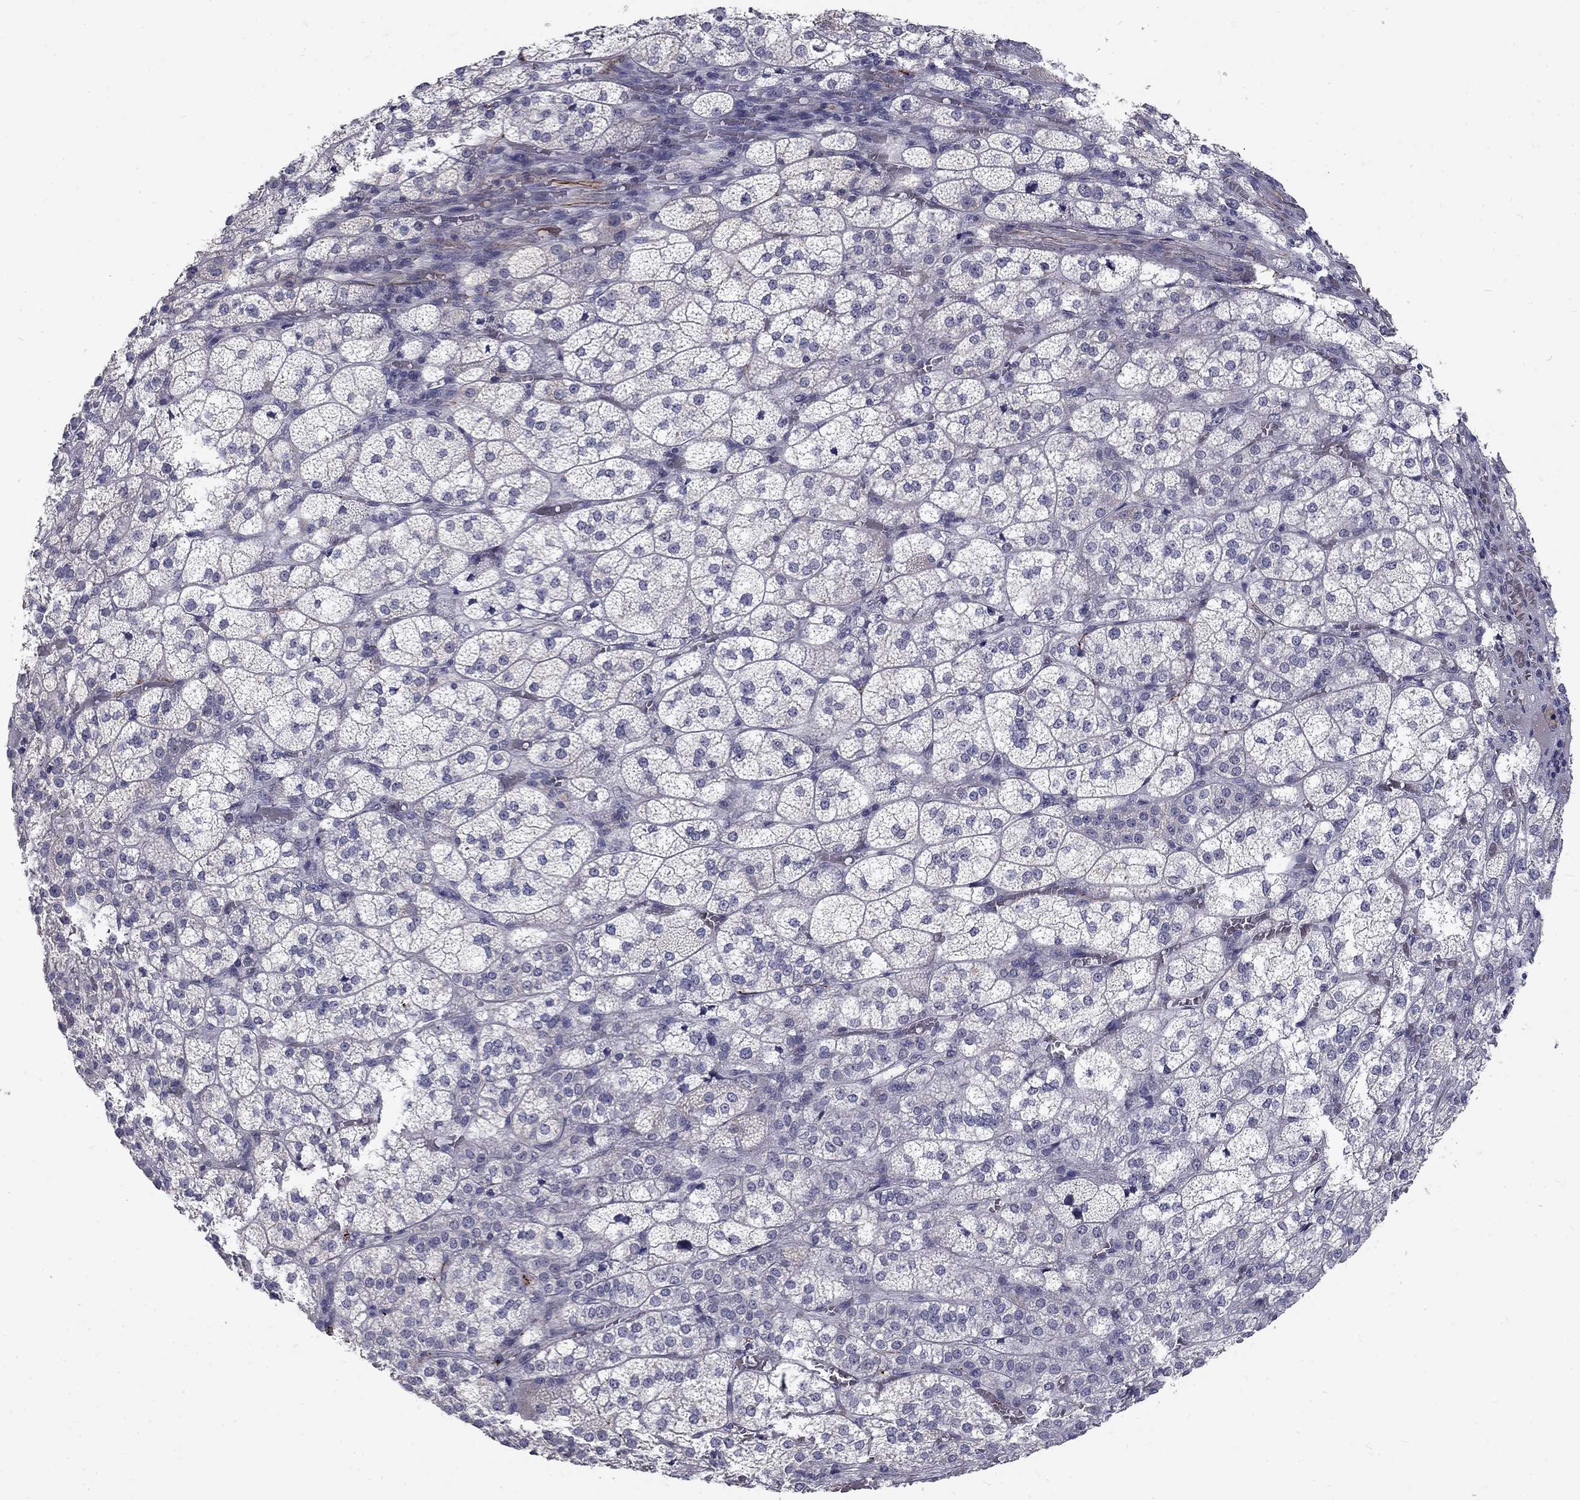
{"staining": {"intensity": "negative", "quantity": "none", "location": "none"}, "tissue": "adrenal gland", "cell_type": "Glandular cells", "image_type": "normal", "snomed": [{"axis": "morphology", "description": "Normal tissue, NOS"}, {"axis": "topography", "description": "Adrenal gland"}], "caption": "High magnification brightfield microscopy of unremarkable adrenal gland stained with DAB (brown) and counterstained with hematoxylin (blue): glandular cells show no significant expression. The staining is performed using DAB (3,3'-diaminobenzidine) brown chromogen with nuclei counter-stained in using hematoxylin.", "gene": "NOS1", "patient": {"sex": "female", "age": 60}}